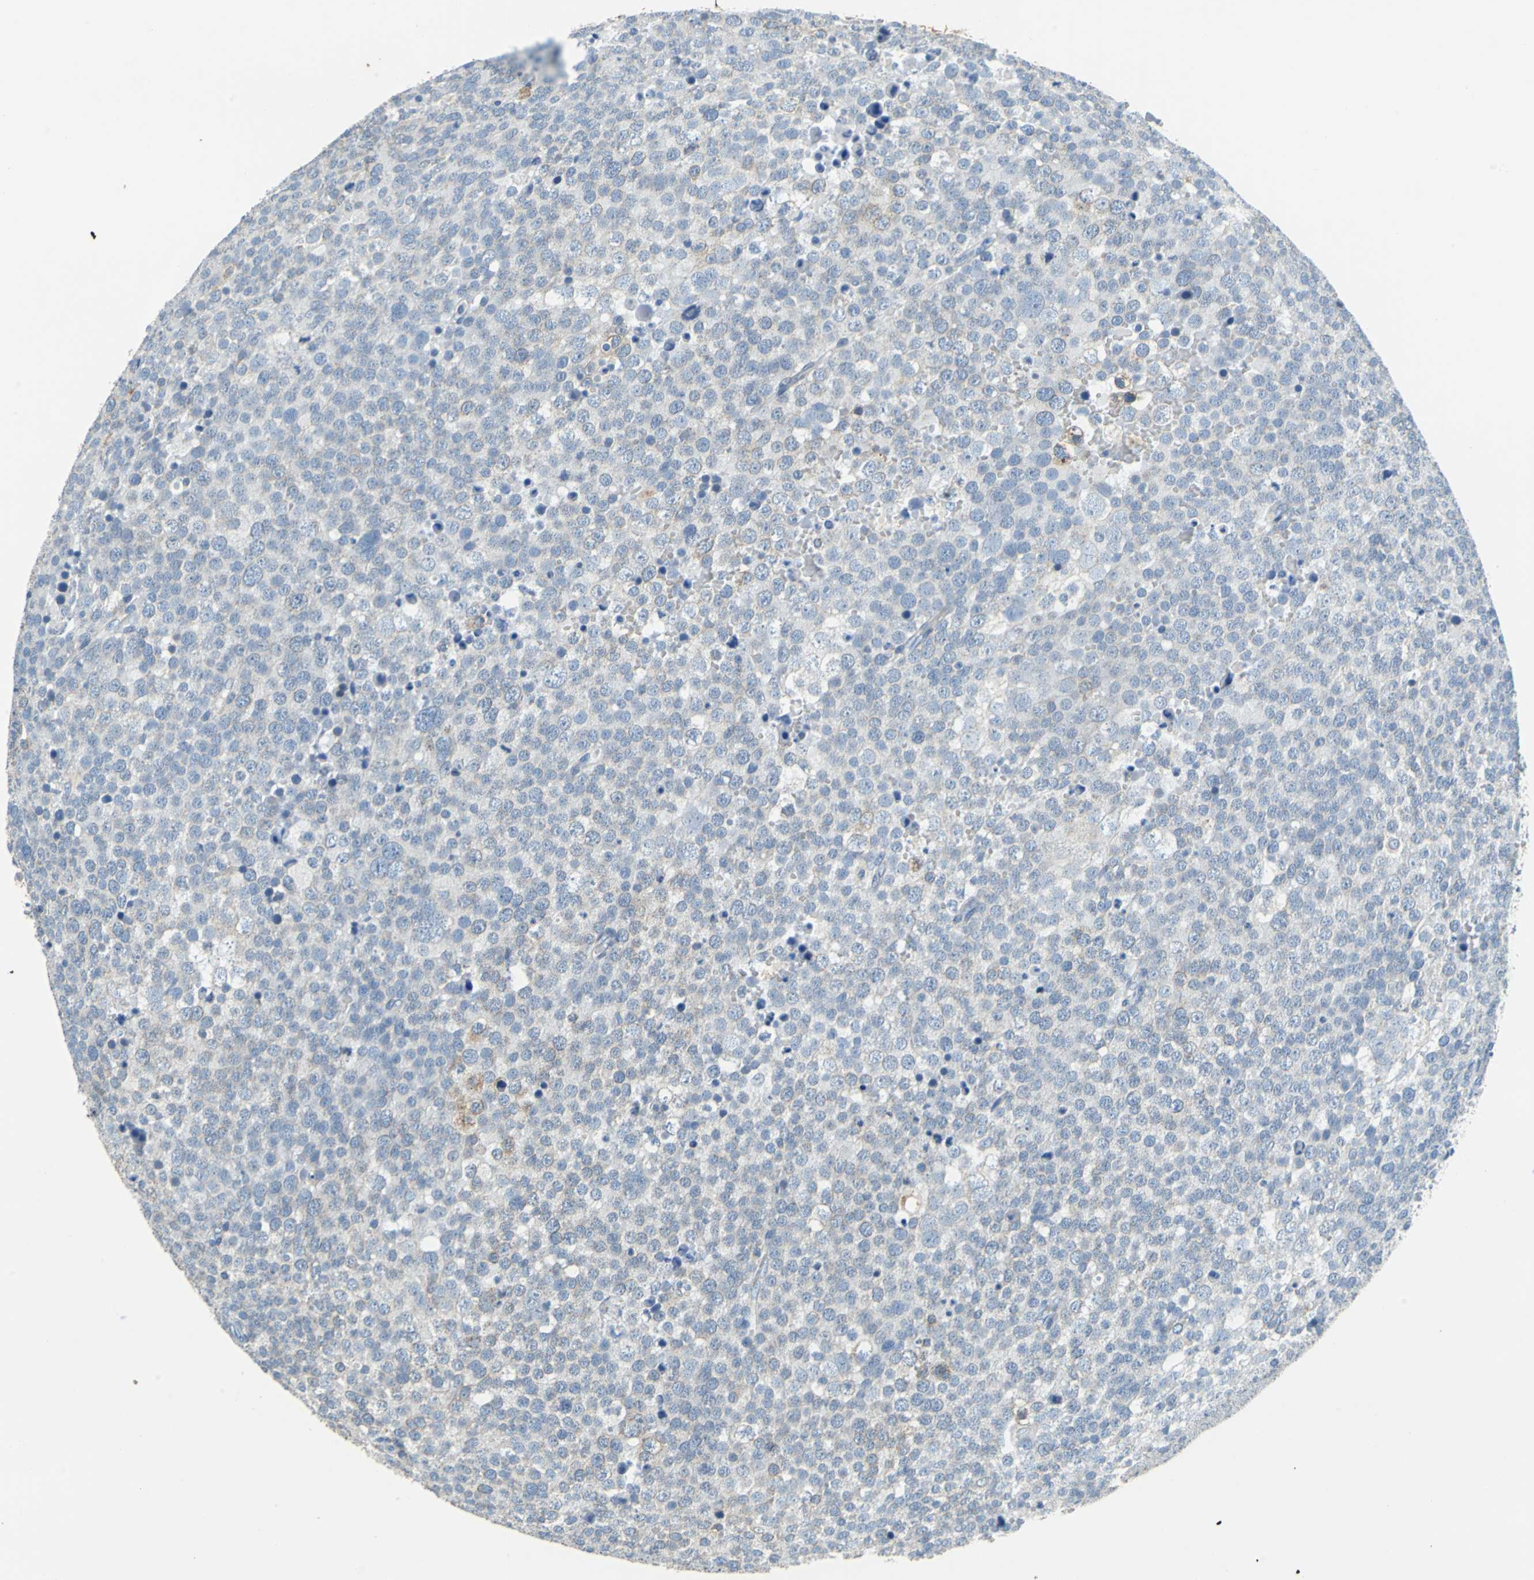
{"staining": {"intensity": "negative", "quantity": "none", "location": "none"}, "tissue": "testis cancer", "cell_type": "Tumor cells", "image_type": "cancer", "snomed": [{"axis": "morphology", "description": "Seminoma, NOS"}, {"axis": "topography", "description": "Testis"}], "caption": "A high-resolution histopathology image shows immunohistochemistry (IHC) staining of seminoma (testis), which displays no significant expression in tumor cells. Nuclei are stained in blue.", "gene": "TEX264", "patient": {"sex": "male", "age": 71}}